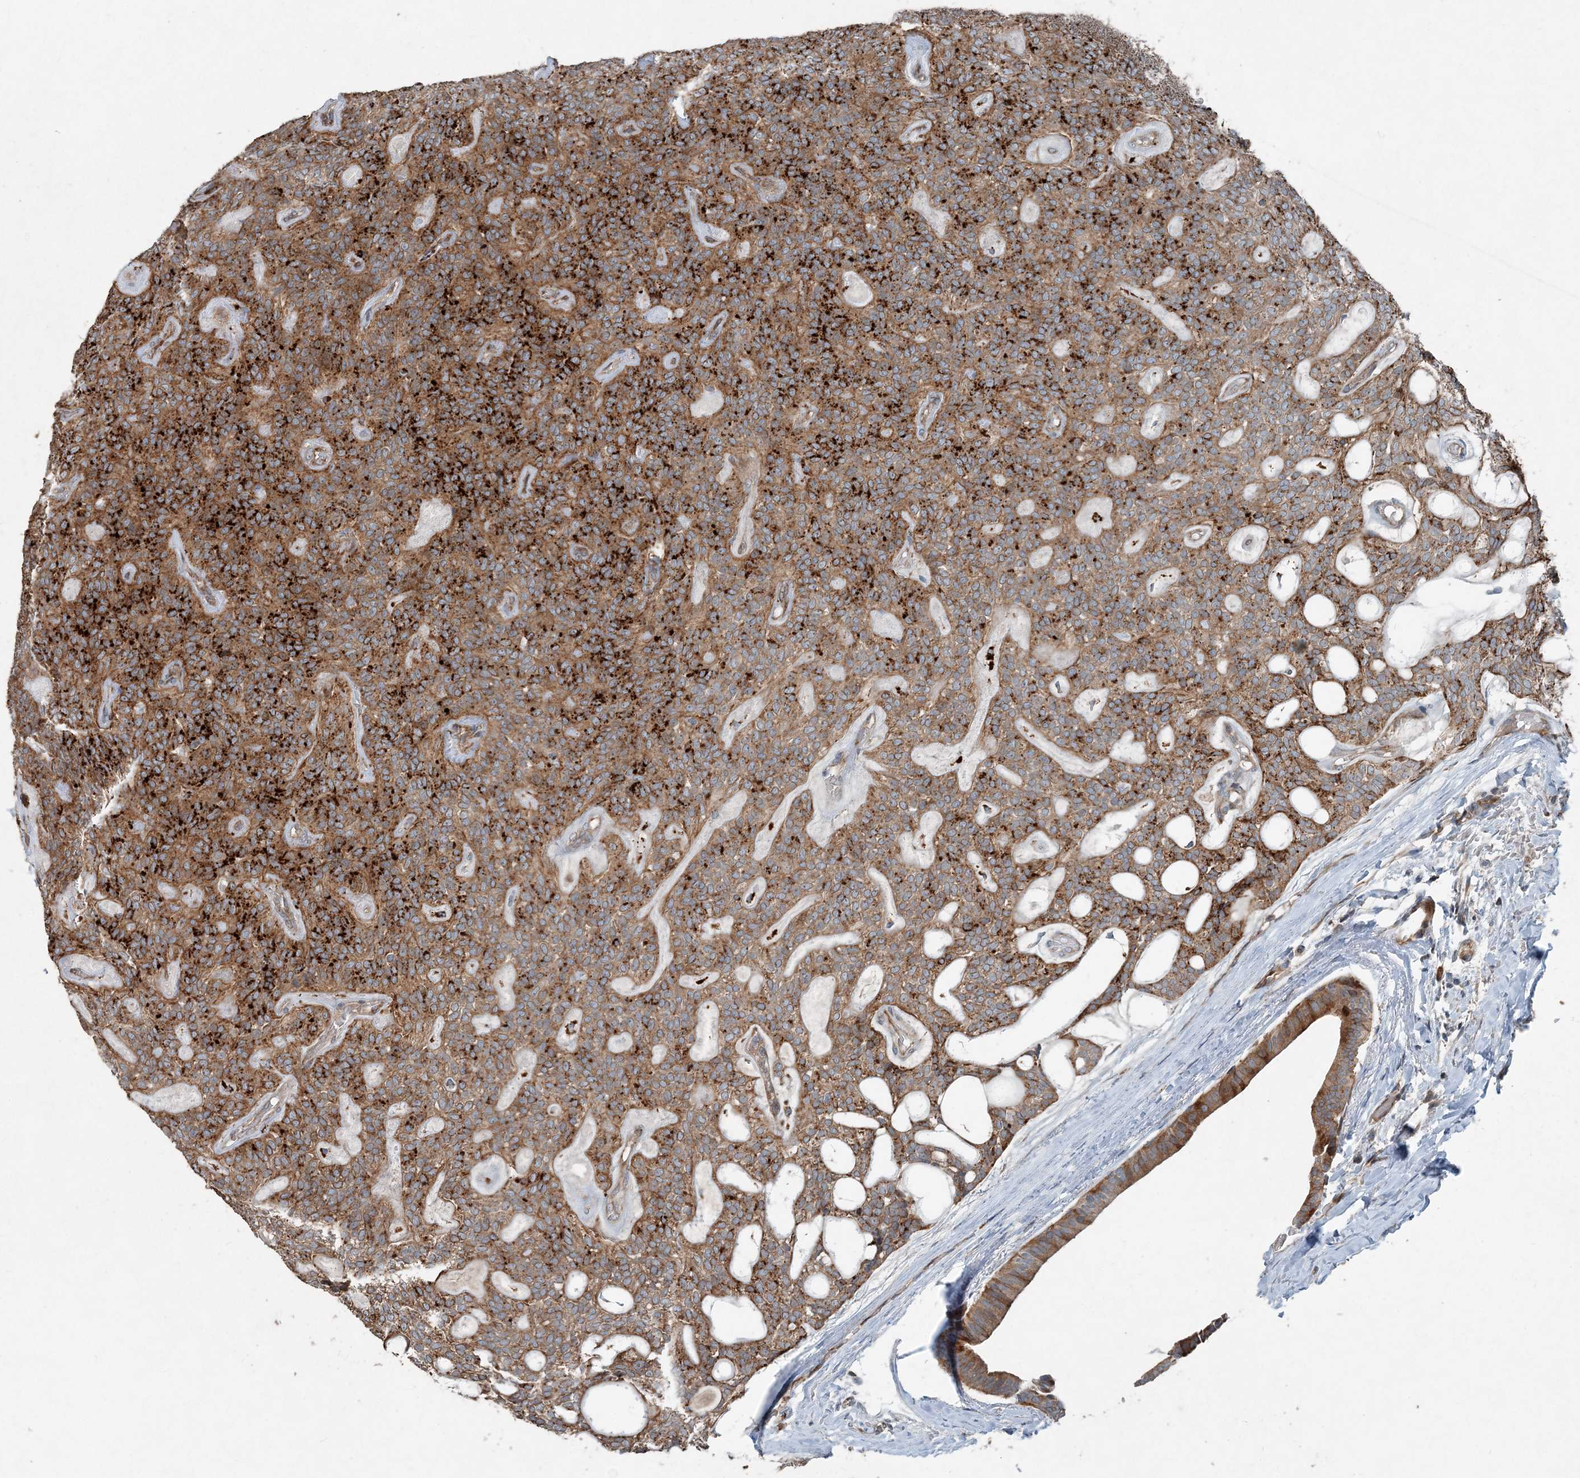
{"staining": {"intensity": "moderate", "quantity": ">75%", "location": "cytoplasmic/membranous"}, "tissue": "head and neck cancer", "cell_type": "Tumor cells", "image_type": "cancer", "snomed": [{"axis": "morphology", "description": "Adenocarcinoma, NOS"}, {"axis": "topography", "description": "Head-Neck"}], "caption": "A histopathology image of human head and neck cancer stained for a protein shows moderate cytoplasmic/membranous brown staining in tumor cells.", "gene": "INTU", "patient": {"sex": "male", "age": 66}}